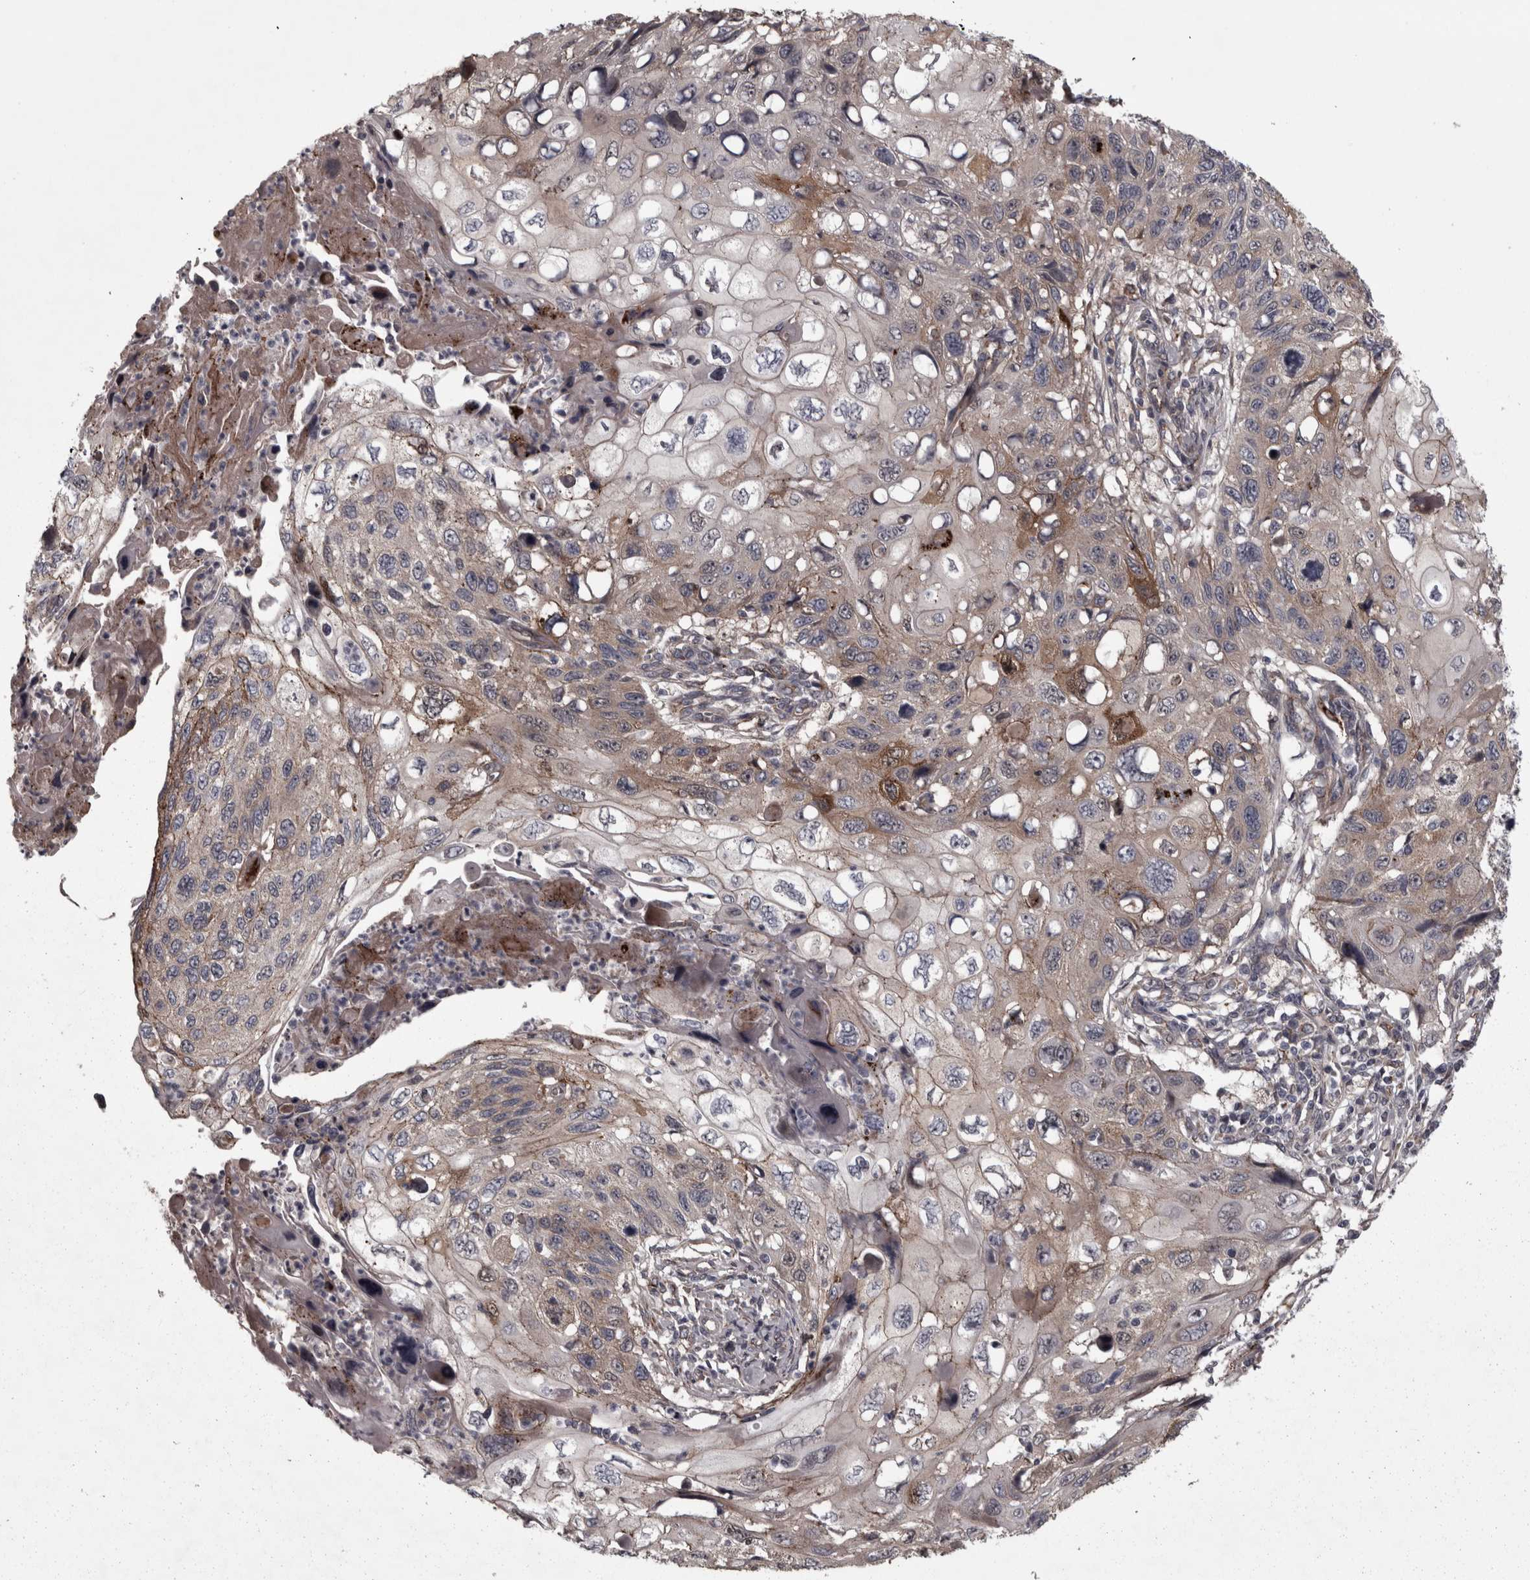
{"staining": {"intensity": "weak", "quantity": "25%-75%", "location": "cytoplasmic/membranous"}, "tissue": "cervical cancer", "cell_type": "Tumor cells", "image_type": "cancer", "snomed": [{"axis": "morphology", "description": "Squamous cell carcinoma, NOS"}, {"axis": "topography", "description": "Cervix"}], "caption": "Cervical cancer (squamous cell carcinoma) was stained to show a protein in brown. There is low levels of weak cytoplasmic/membranous positivity in about 25%-75% of tumor cells.", "gene": "PCDH17", "patient": {"sex": "female", "age": 70}}